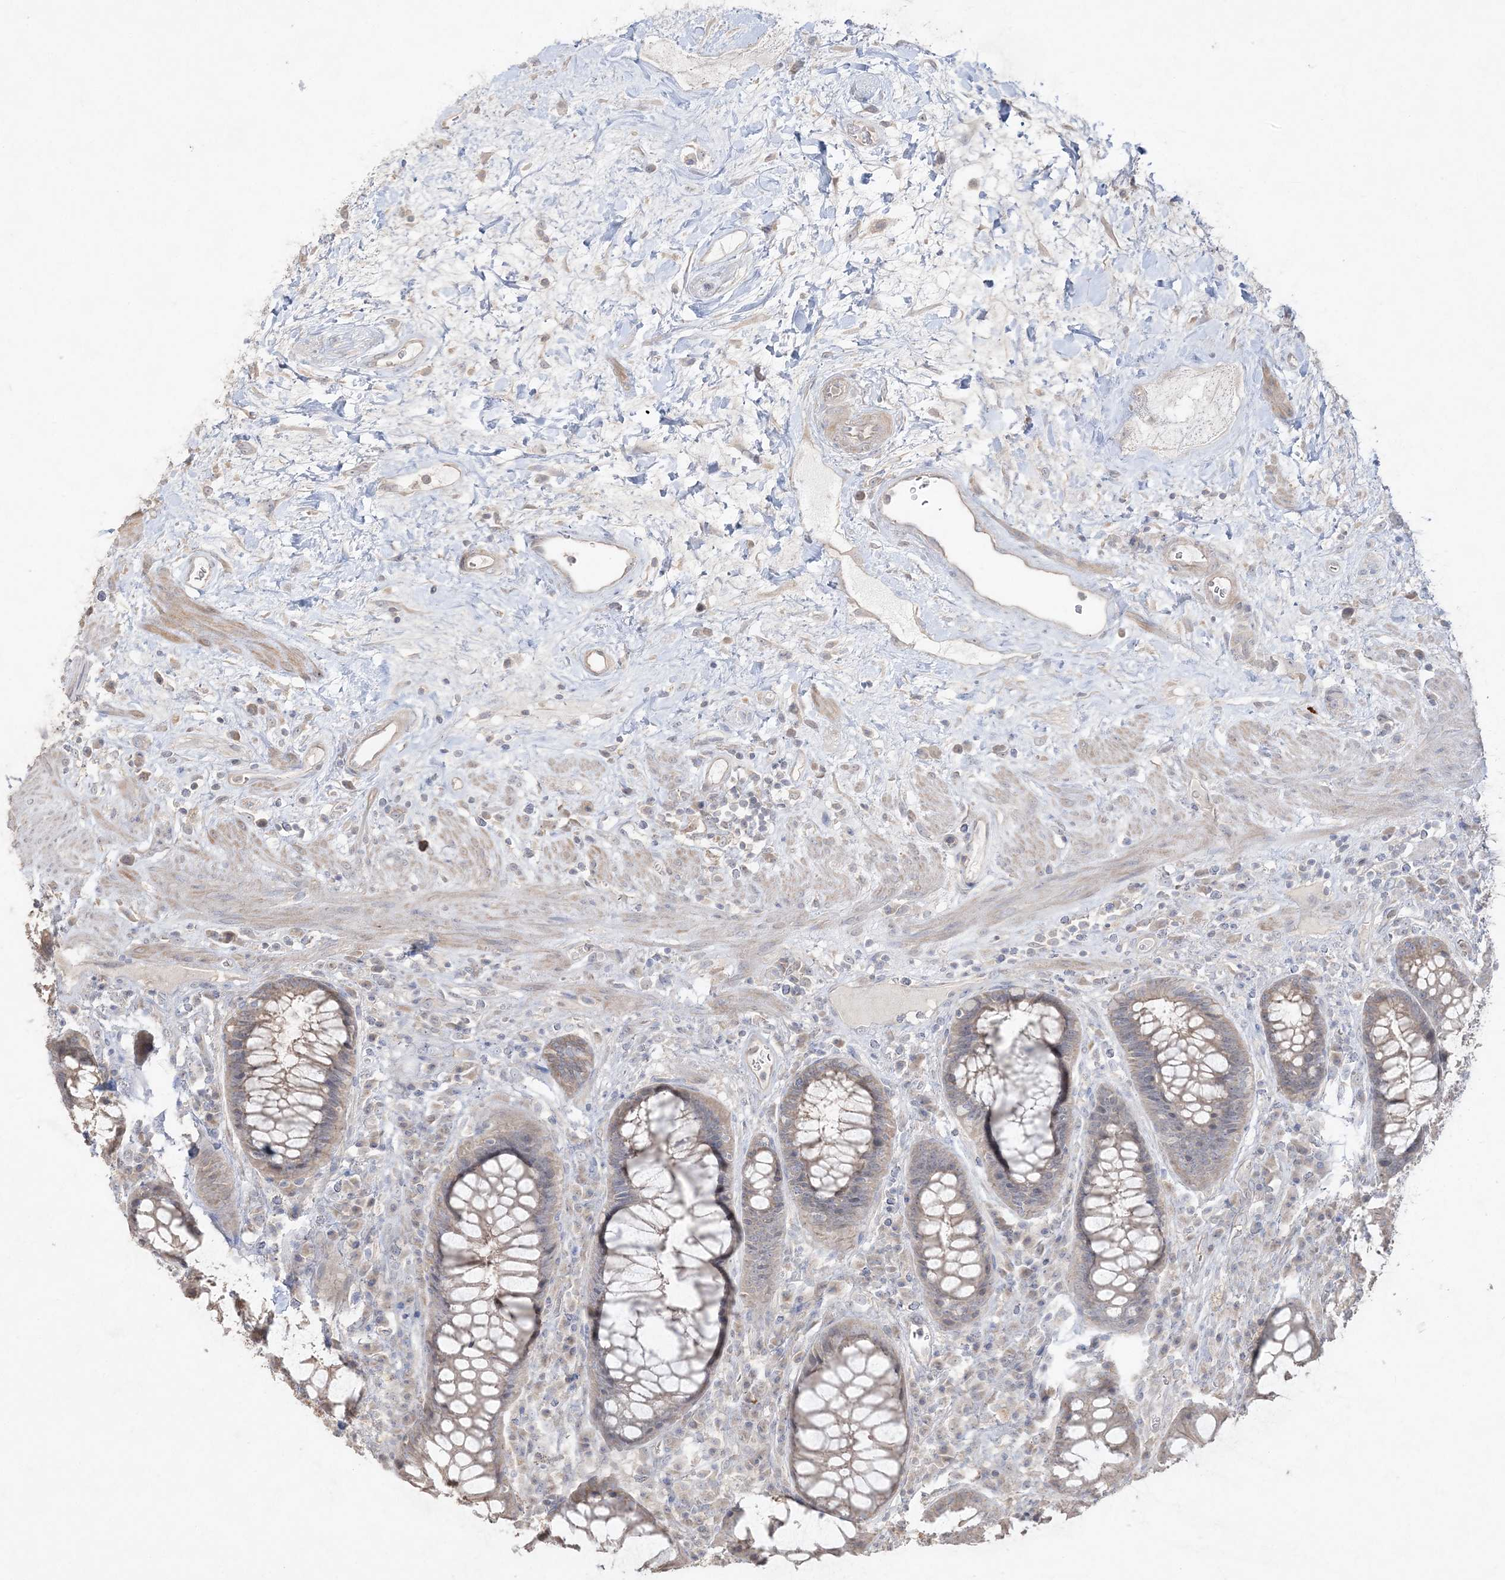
{"staining": {"intensity": "weak", "quantity": "25%-75%", "location": "cytoplasmic/membranous"}, "tissue": "rectum", "cell_type": "Glandular cells", "image_type": "normal", "snomed": [{"axis": "morphology", "description": "Normal tissue, NOS"}, {"axis": "topography", "description": "Rectum"}], "caption": "DAB (3,3'-diaminobenzidine) immunohistochemical staining of benign human rectum exhibits weak cytoplasmic/membranous protein expression in approximately 25%-75% of glandular cells. (DAB IHC with brightfield microscopy, high magnification).", "gene": "SH3BP4", "patient": {"sex": "male", "age": 64}}